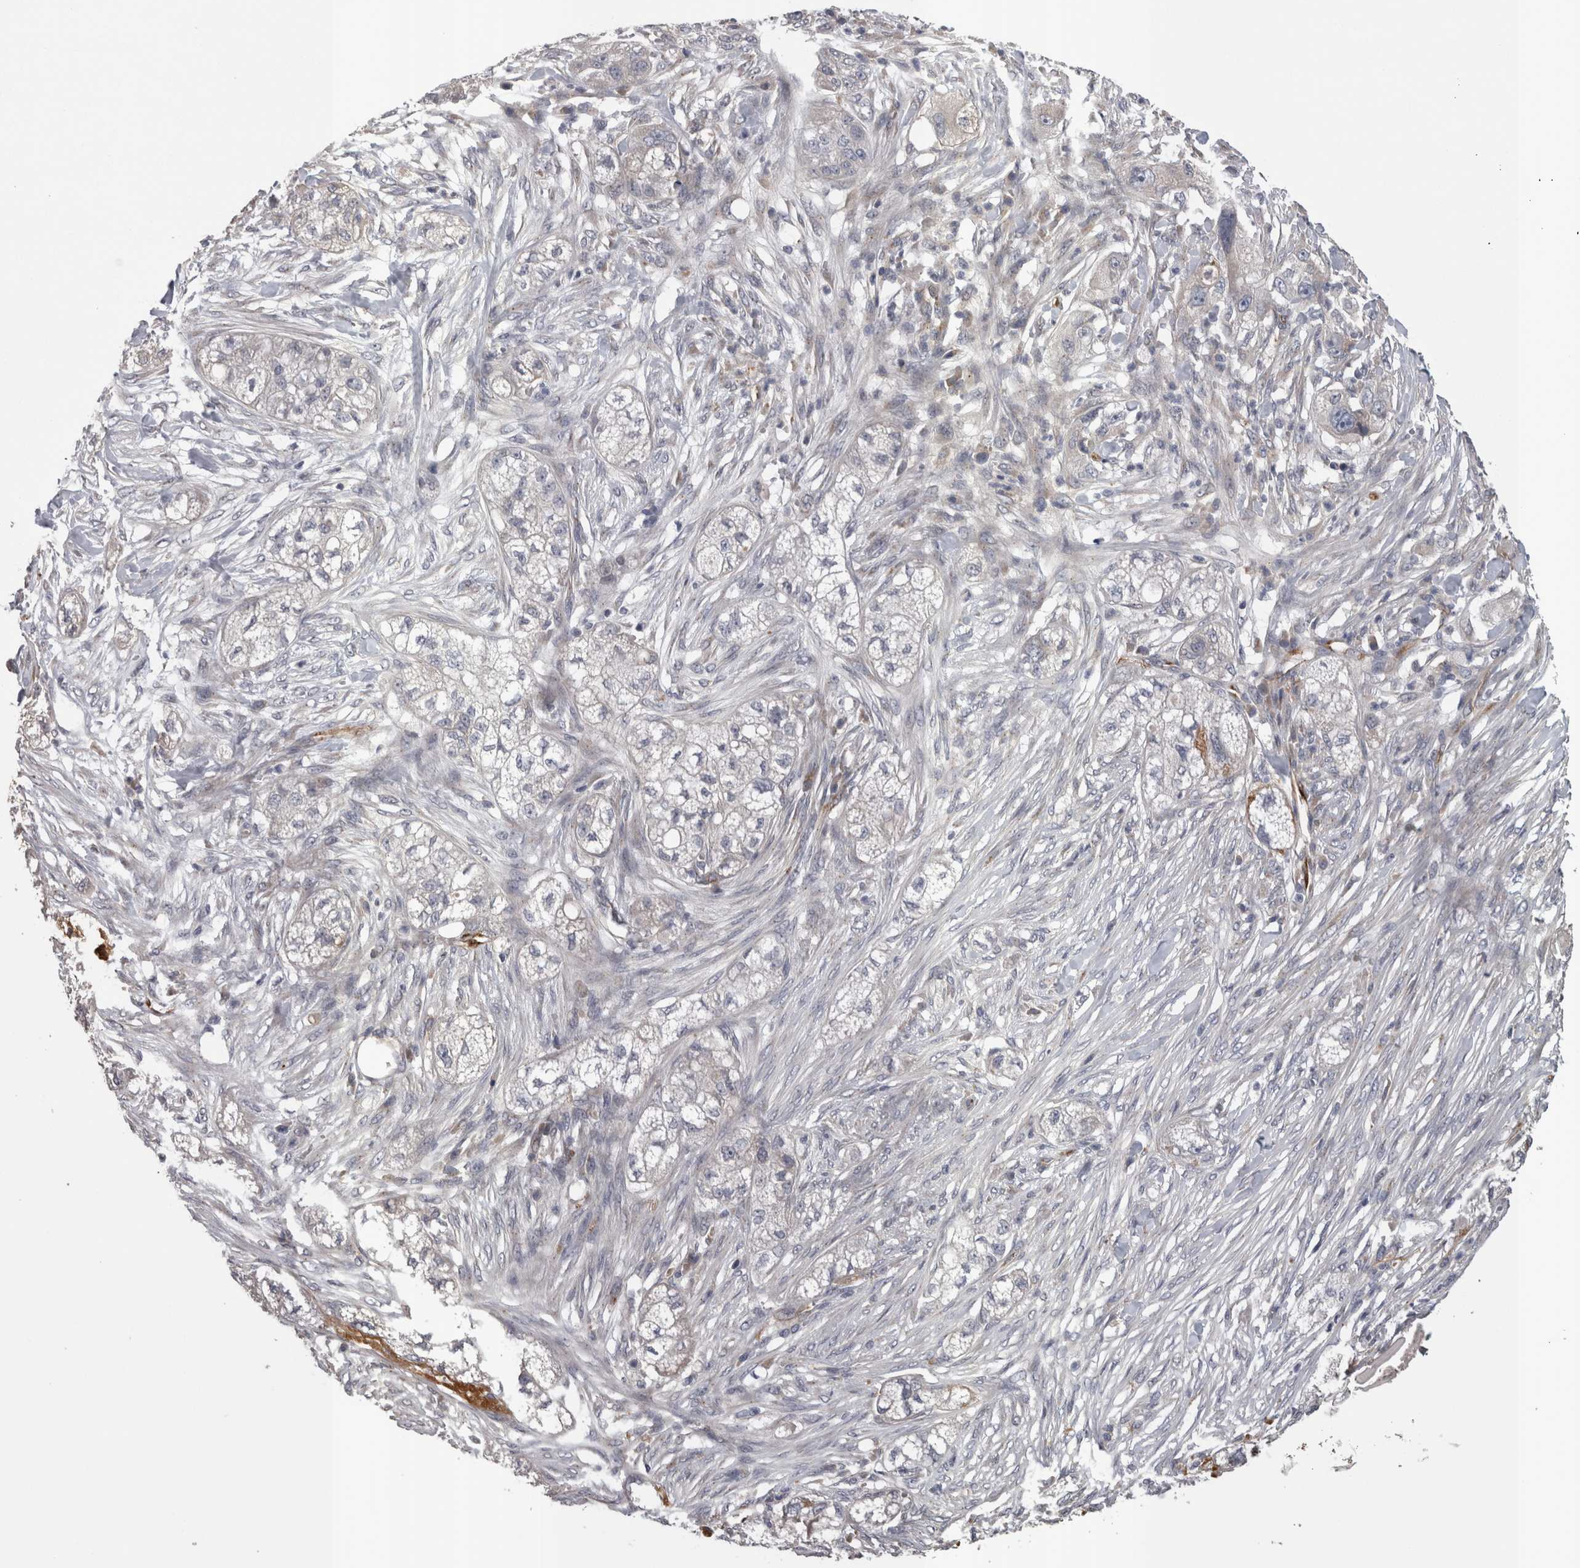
{"staining": {"intensity": "negative", "quantity": "none", "location": "none"}, "tissue": "pancreatic cancer", "cell_type": "Tumor cells", "image_type": "cancer", "snomed": [{"axis": "morphology", "description": "Adenocarcinoma, NOS"}, {"axis": "topography", "description": "Pancreas"}], "caption": "Immunohistochemical staining of human pancreatic cancer displays no significant positivity in tumor cells.", "gene": "STC1", "patient": {"sex": "female", "age": 78}}